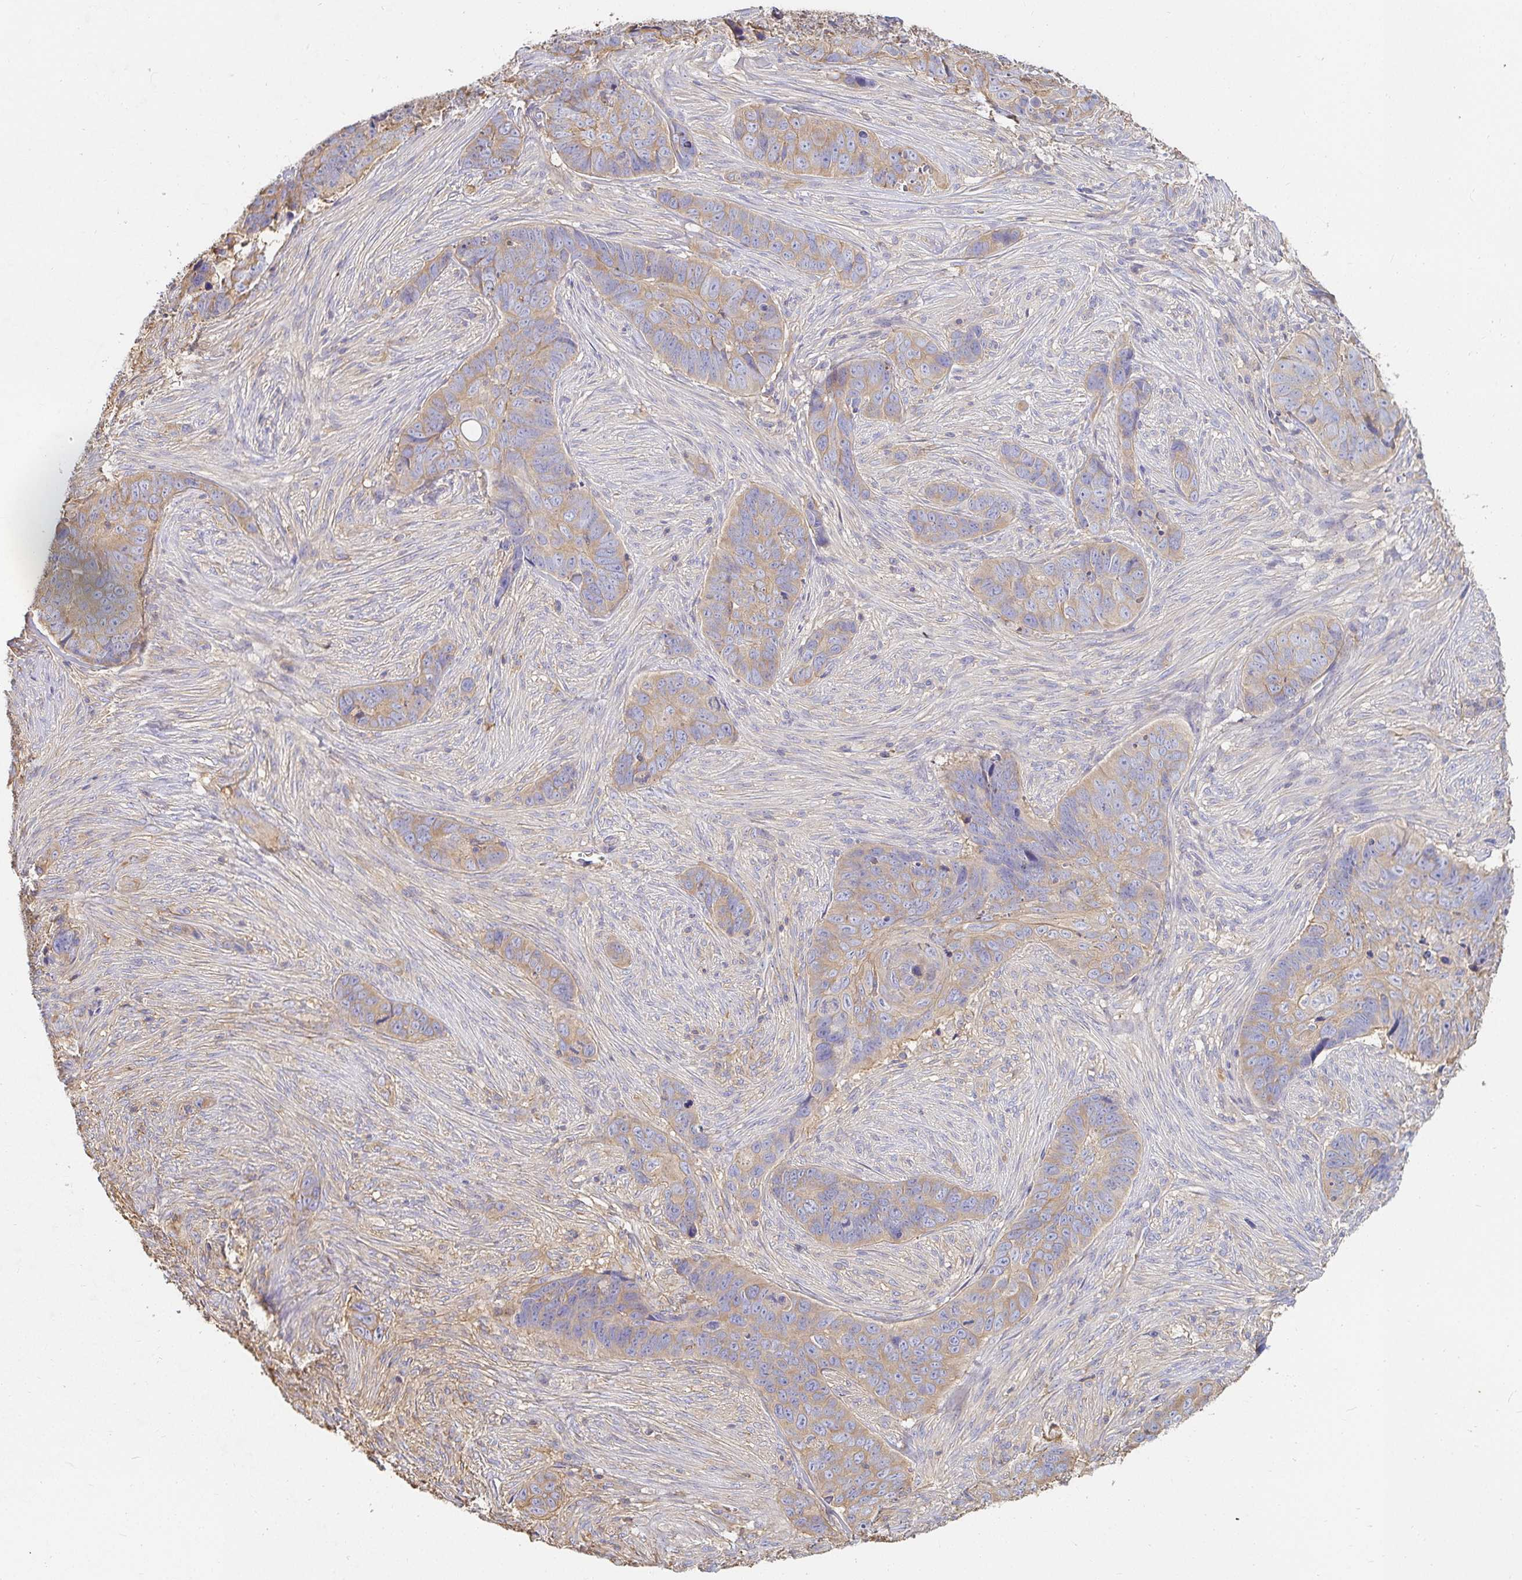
{"staining": {"intensity": "weak", "quantity": ">75%", "location": "cytoplasmic/membranous"}, "tissue": "skin cancer", "cell_type": "Tumor cells", "image_type": "cancer", "snomed": [{"axis": "morphology", "description": "Basal cell carcinoma"}, {"axis": "topography", "description": "Skin"}], "caption": "A brown stain highlights weak cytoplasmic/membranous staining of a protein in human basal cell carcinoma (skin) tumor cells.", "gene": "TSPAN19", "patient": {"sex": "female", "age": 82}}